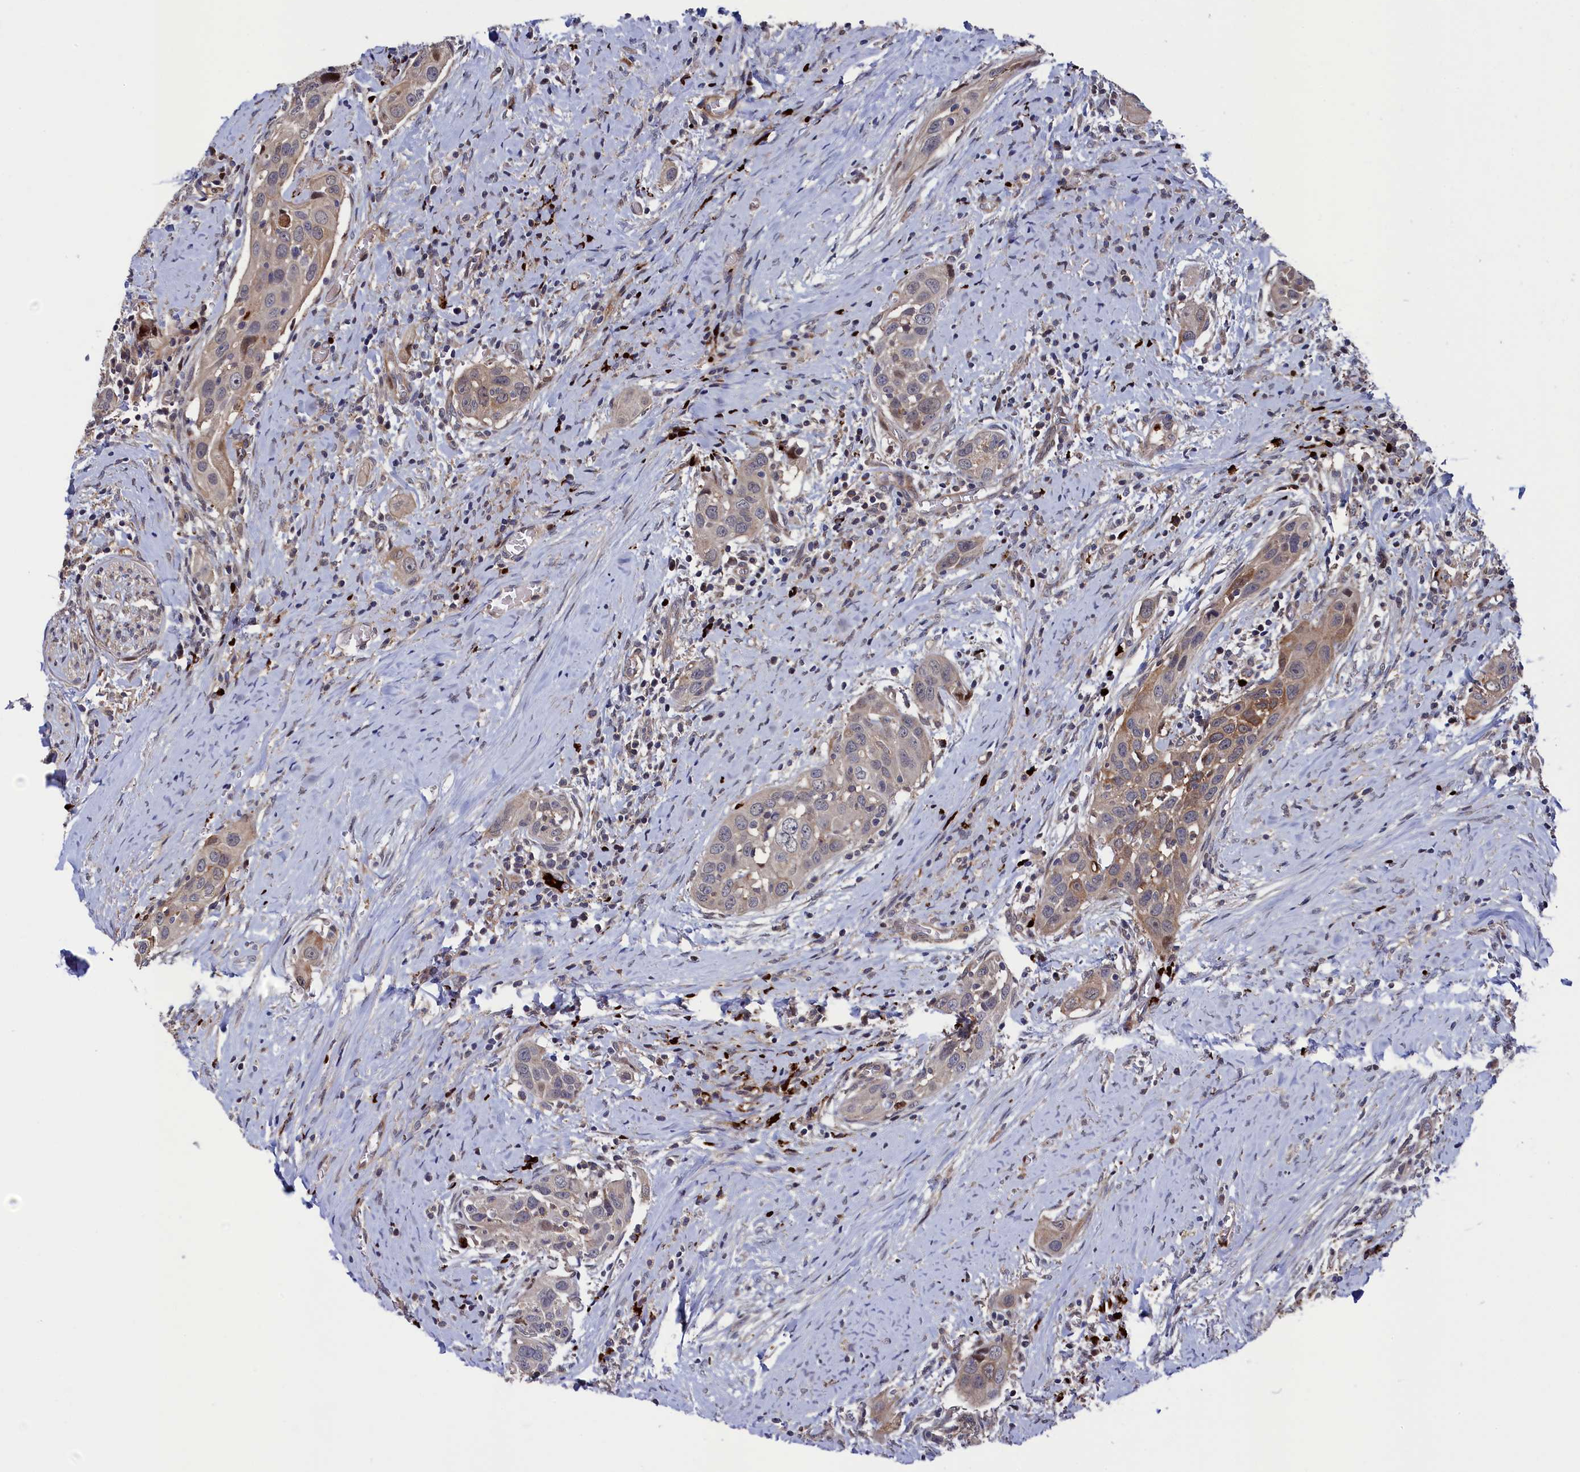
{"staining": {"intensity": "weak", "quantity": "<25%", "location": "cytoplasmic/membranous"}, "tissue": "head and neck cancer", "cell_type": "Tumor cells", "image_type": "cancer", "snomed": [{"axis": "morphology", "description": "Squamous cell carcinoma, NOS"}, {"axis": "topography", "description": "Oral tissue"}, {"axis": "topography", "description": "Head-Neck"}], "caption": "The micrograph exhibits no staining of tumor cells in head and neck cancer.", "gene": "ZNF891", "patient": {"sex": "female", "age": 50}}